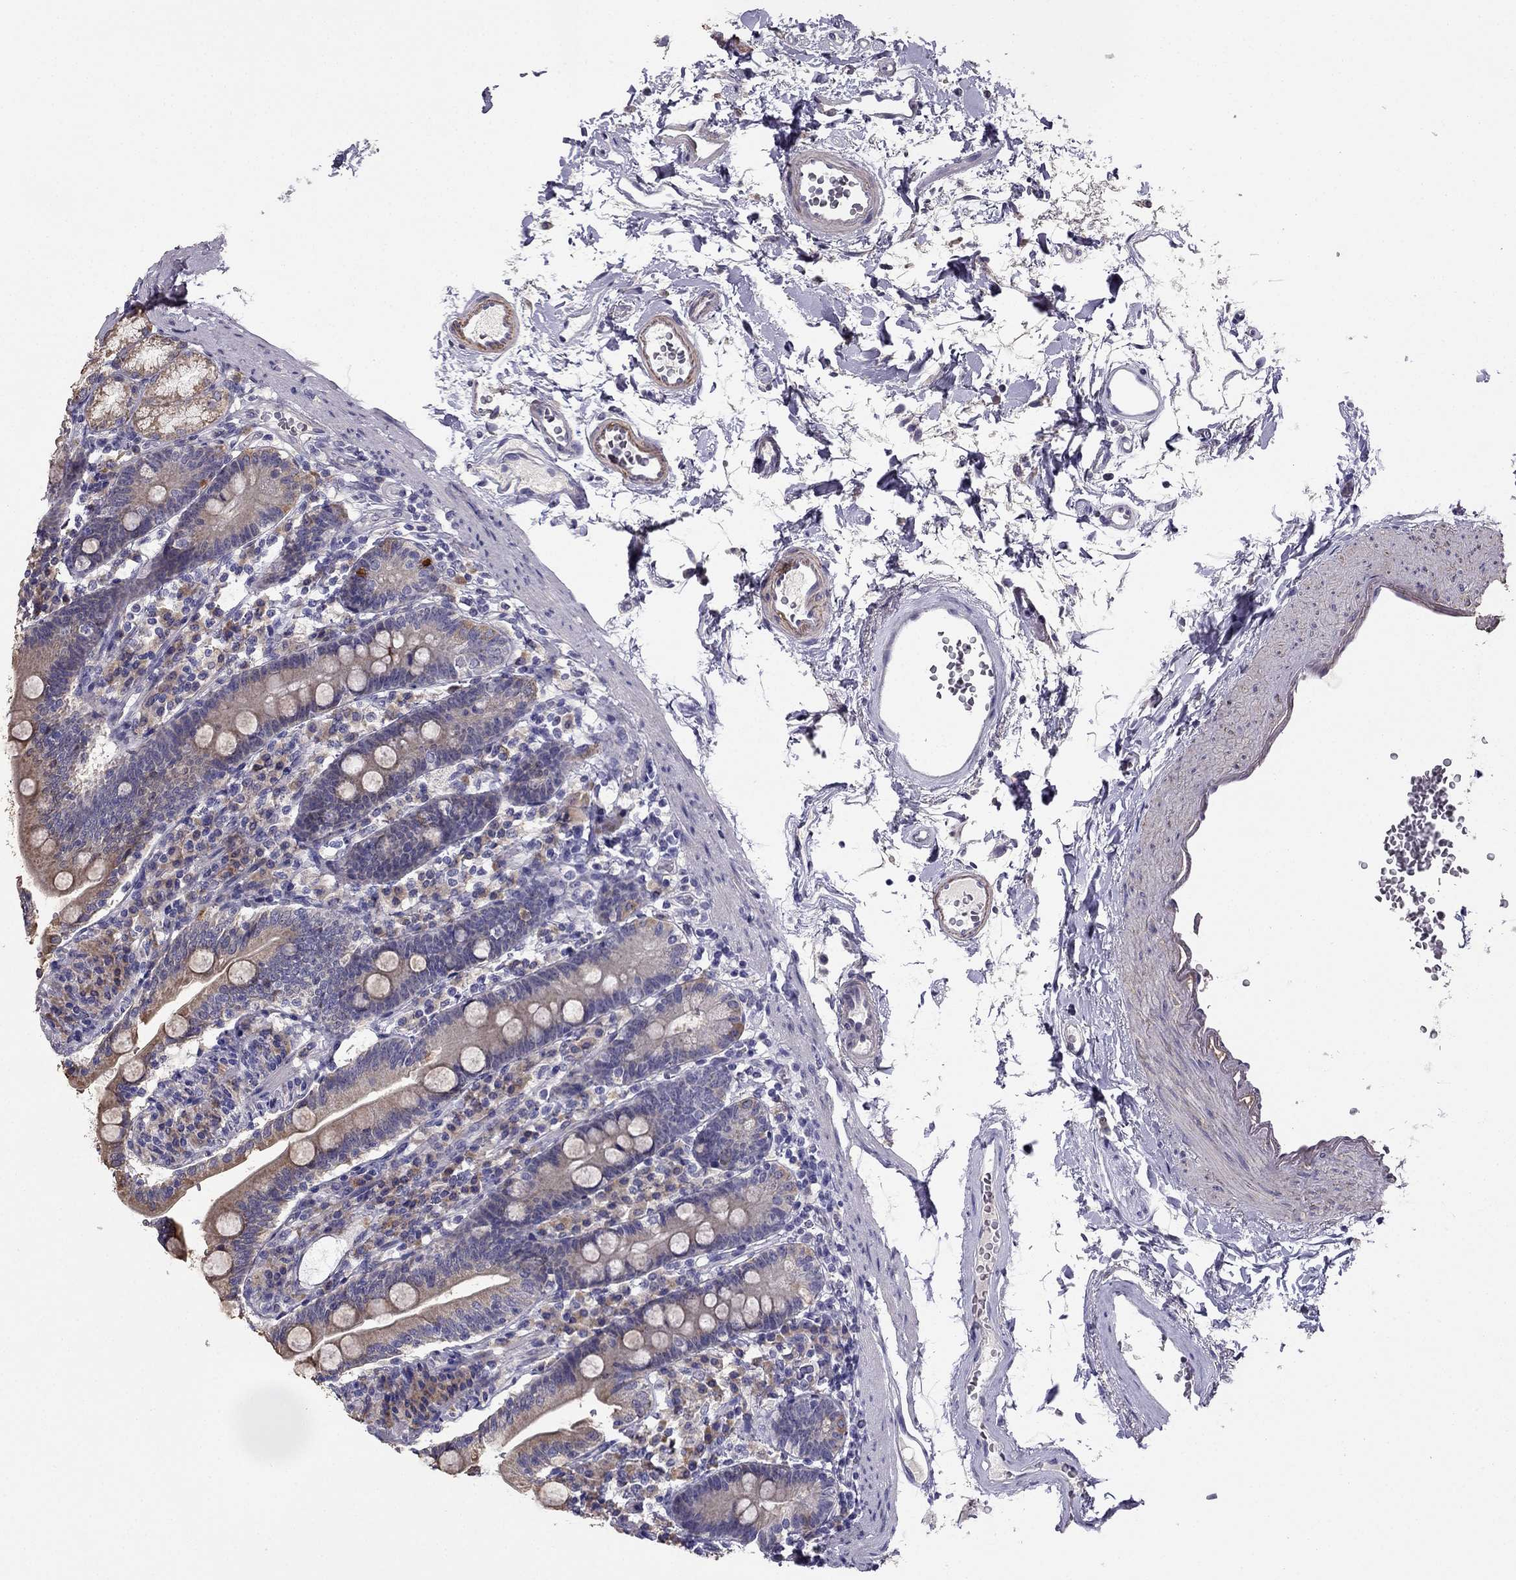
{"staining": {"intensity": "moderate", "quantity": "25%-75%", "location": "cytoplasmic/membranous"}, "tissue": "duodenum", "cell_type": "Glandular cells", "image_type": "normal", "snomed": [{"axis": "morphology", "description": "Normal tissue, NOS"}, {"axis": "topography", "description": "Duodenum"}], "caption": "Protein staining by IHC demonstrates moderate cytoplasmic/membranous positivity in approximately 25%-75% of glandular cells in unremarkable duodenum. (brown staining indicates protein expression, while blue staining denotes nuclei).", "gene": "CDH9", "patient": {"sex": "female", "age": 67}}